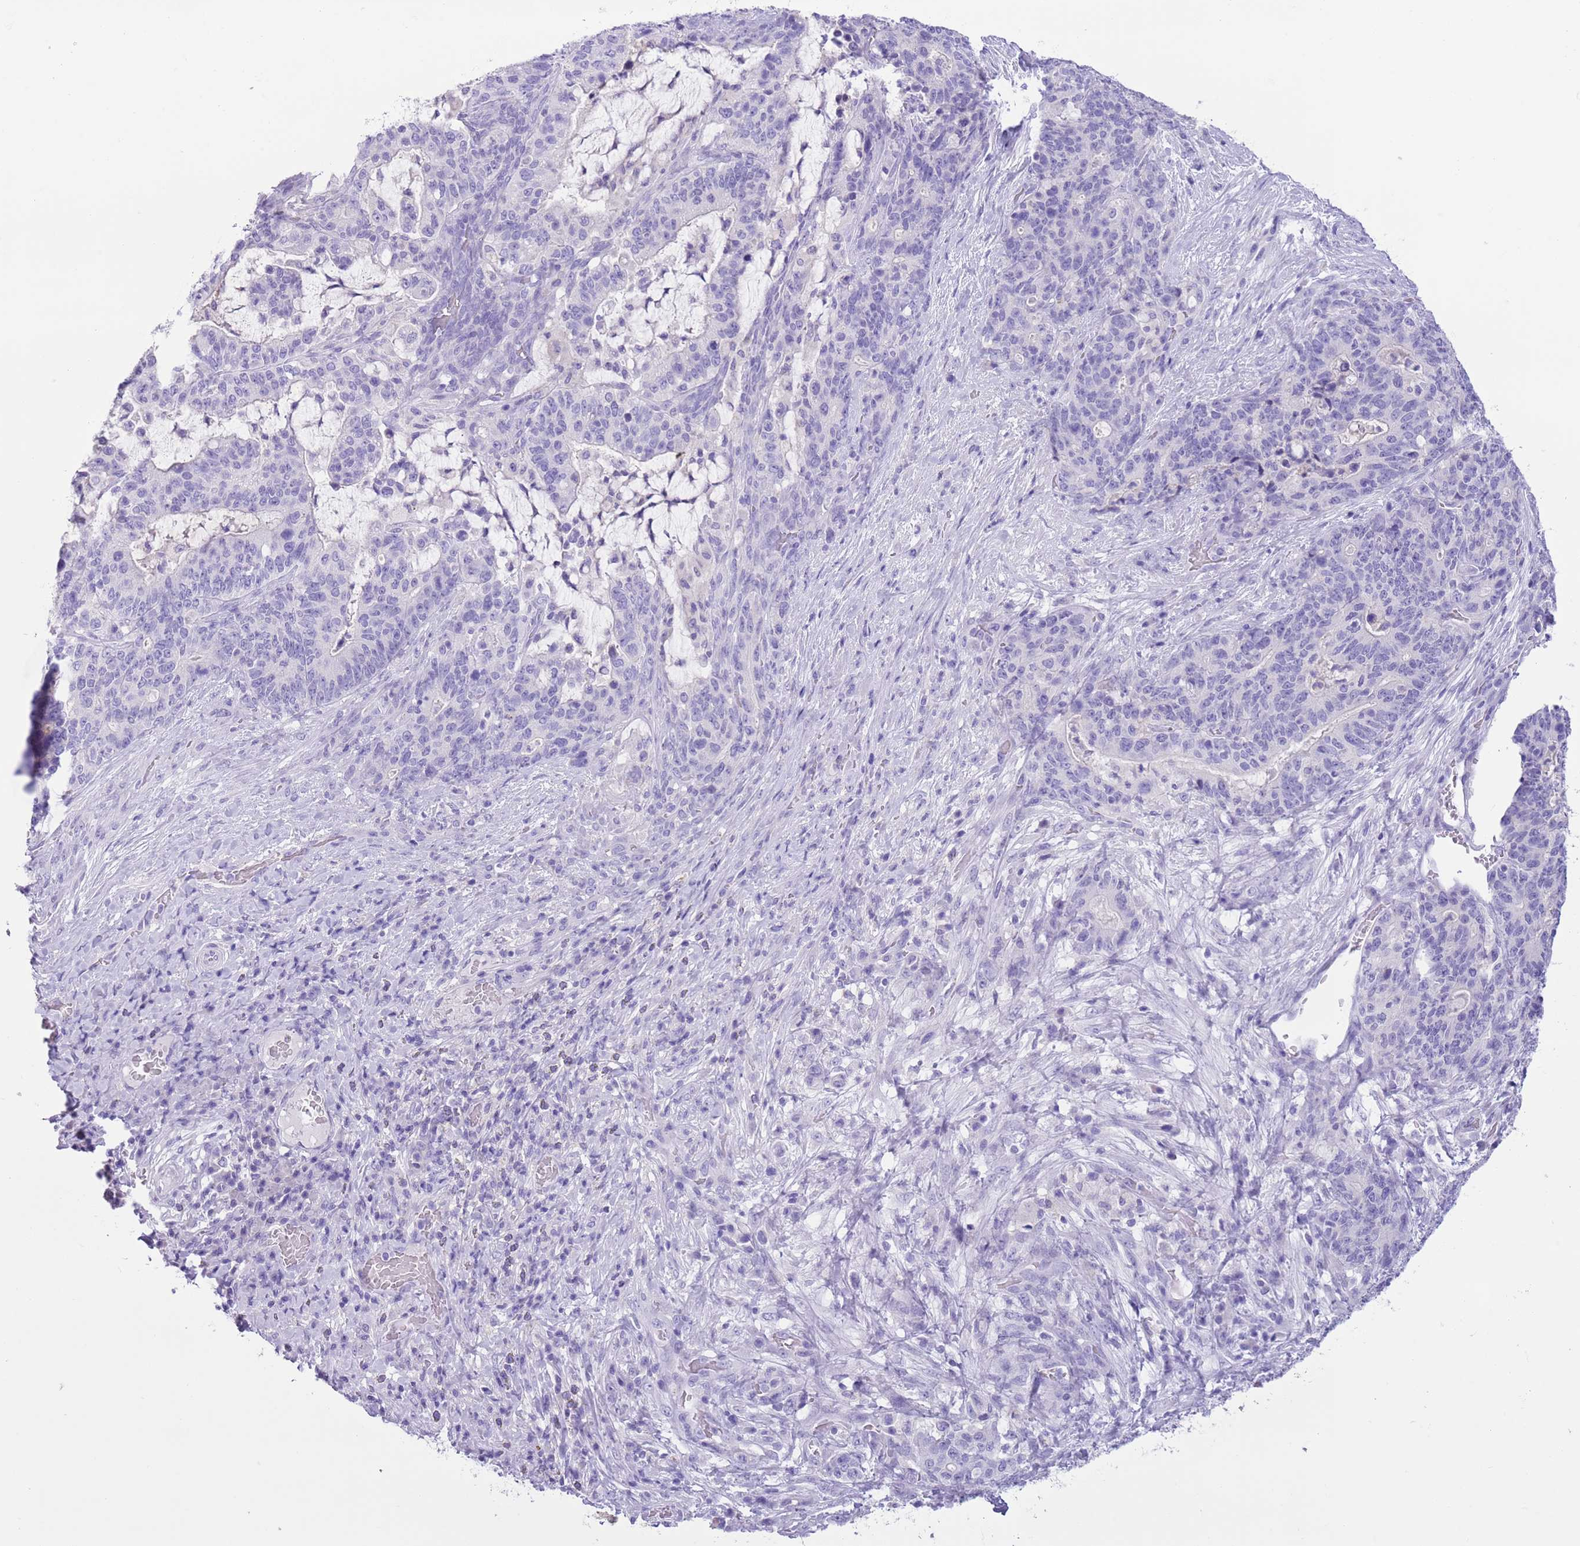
{"staining": {"intensity": "negative", "quantity": "none", "location": "none"}, "tissue": "stomach cancer", "cell_type": "Tumor cells", "image_type": "cancer", "snomed": [{"axis": "morphology", "description": "Normal tissue, NOS"}, {"axis": "morphology", "description": "Adenocarcinoma, NOS"}, {"axis": "topography", "description": "Stomach"}], "caption": "Immunohistochemistry micrograph of stomach adenocarcinoma stained for a protein (brown), which demonstrates no staining in tumor cells. Brightfield microscopy of IHC stained with DAB (brown) and hematoxylin (blue), captured at high magnification.", "gene": "ZNF697", "patient": {"sex": "female", "age": 64}}